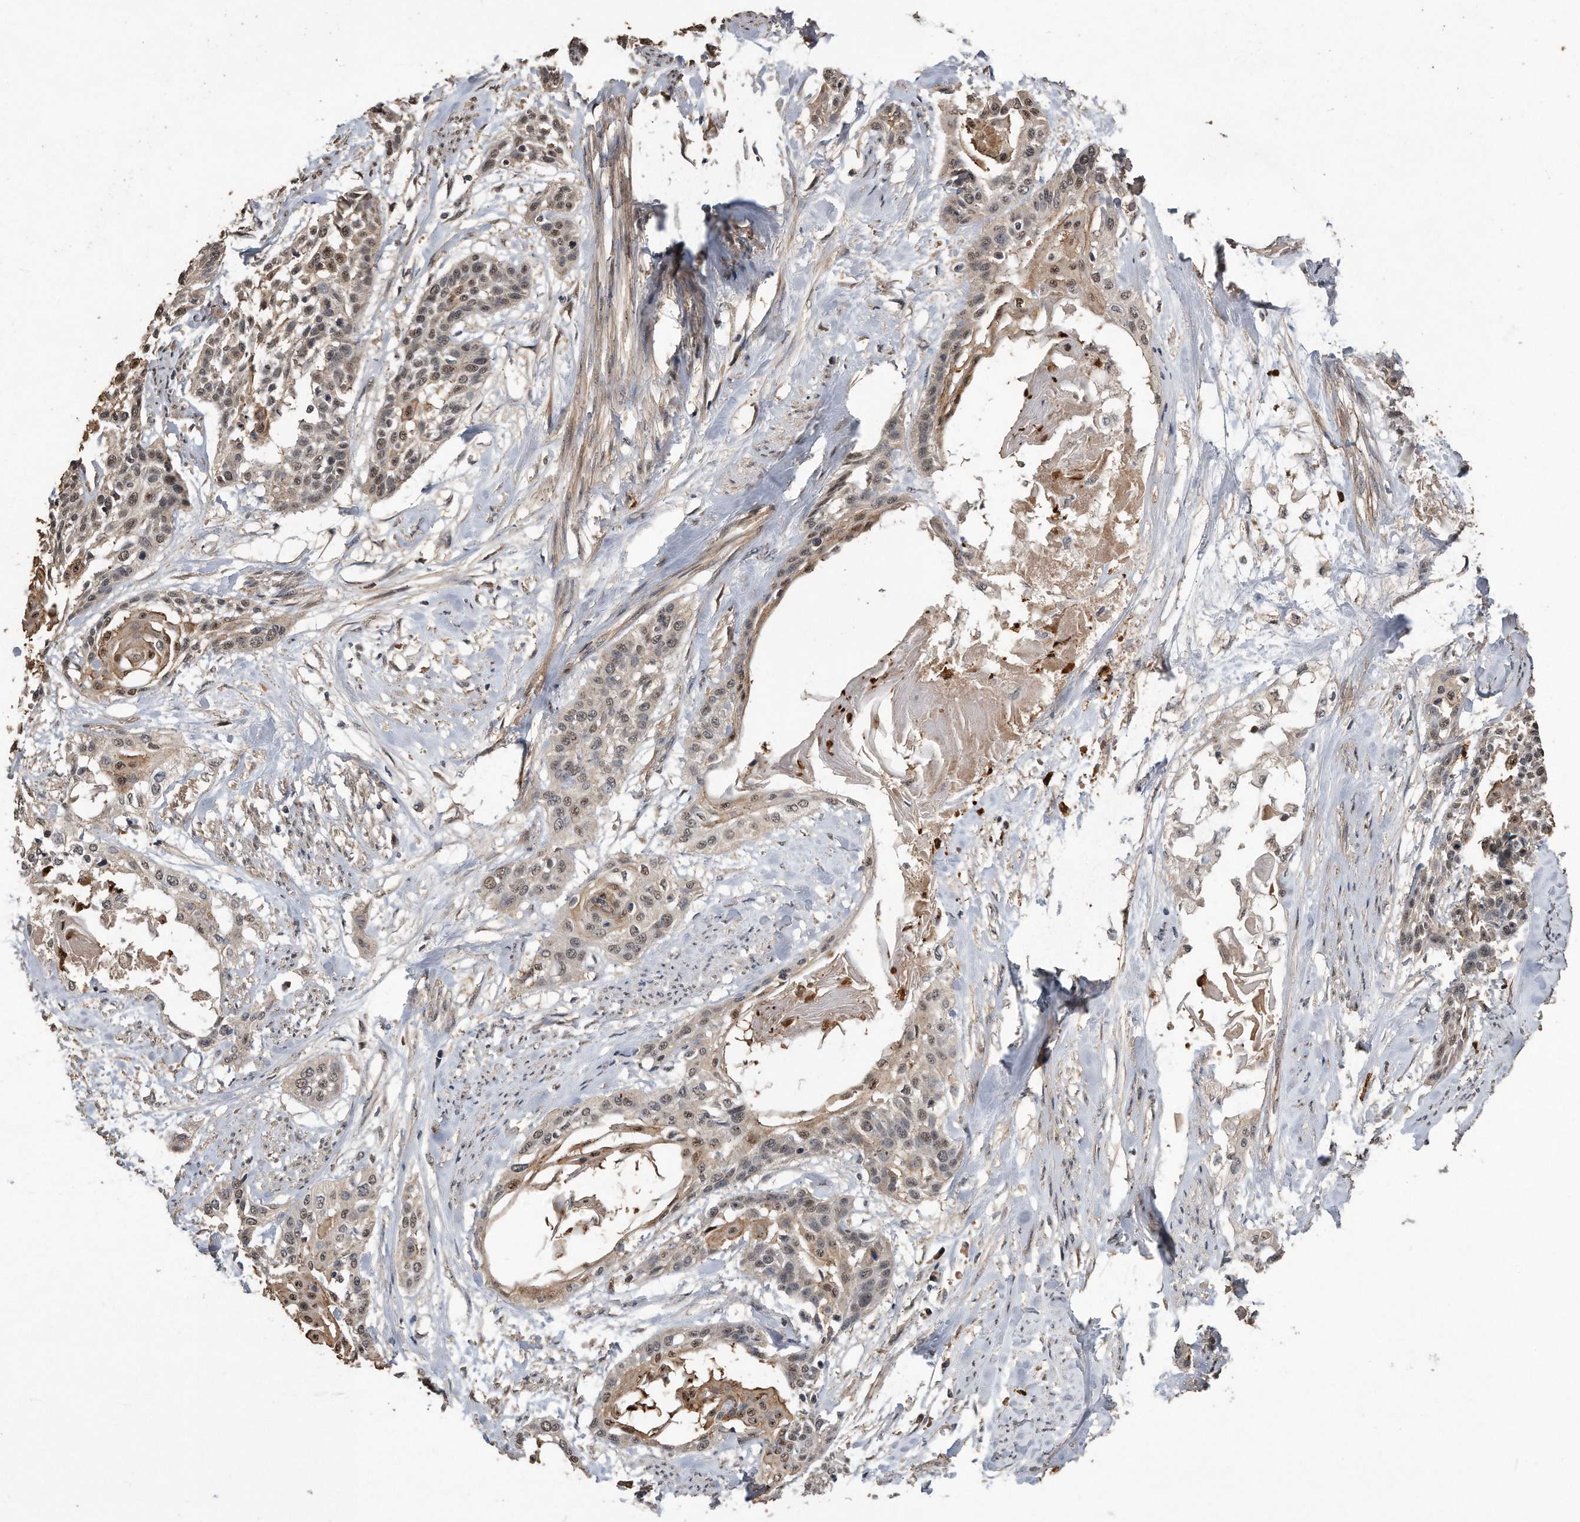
{"staining": {"intensity": "moderate", "quantity": "25%-75%", "location": "cytoplasmic/membranous,nuclear"}, "tissue": "cervical cancer", "cell_type": "Tumor cells", "image_type": "cancer", "snomed": [{"axis": "morphology", "description": "Squamous cell carcinoma, NOS"}, {"axis": "topography", "description": "Cervix"}], "caption": "This micrograph exhibits immunohistochemistry staining of squamous cell carcinoma (cervical), with medium moderate cytoplasmic/membranous and nuclear positivity in approximately 25%-75% of tumor cells.", "gene": "PELO", "patient": {"sex": "female", "age": 57}}